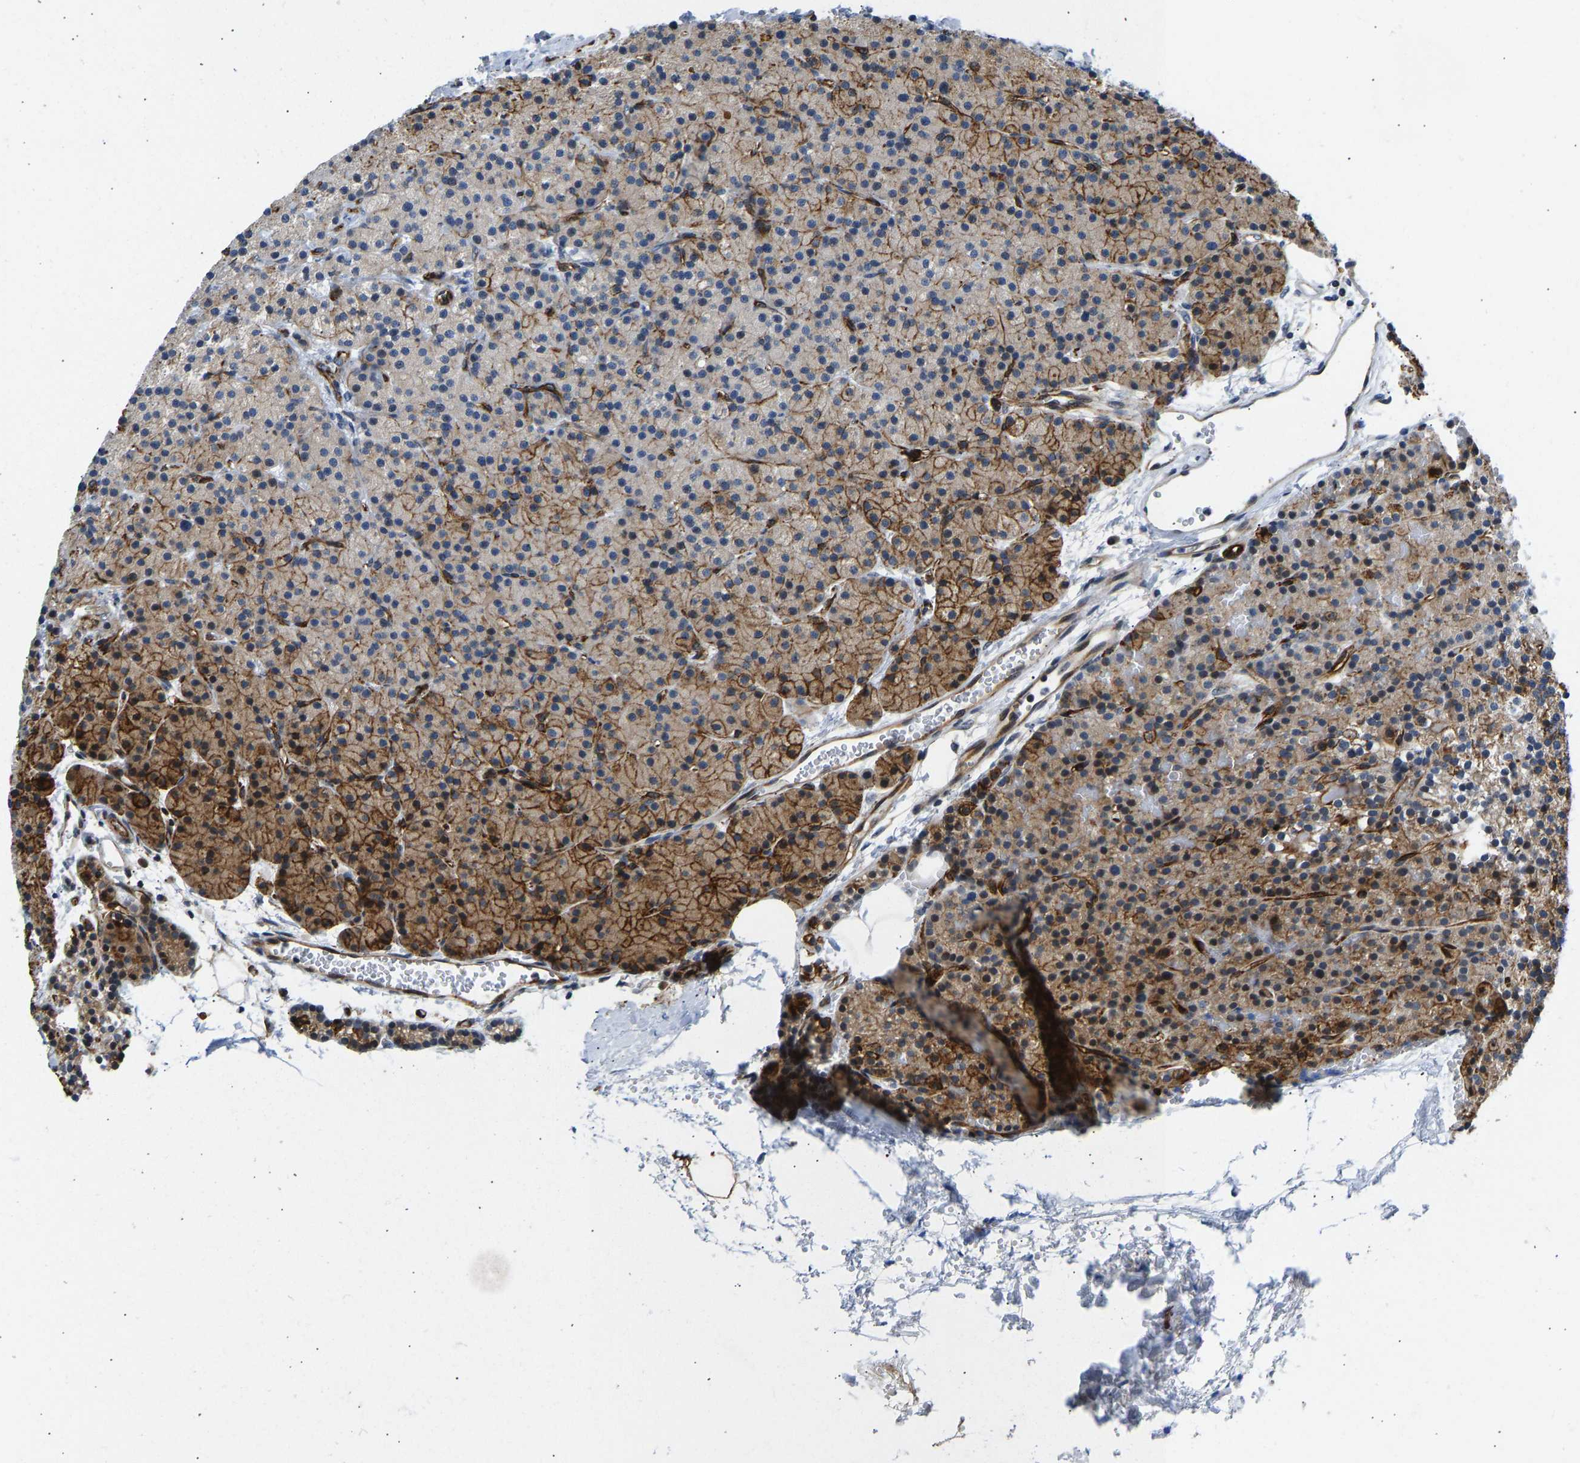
{"staining": {"intensity": "moderate", "quantity": ">75%", "location": "cytoplasmic/membranous"}, "tissue": "parathyroid gland", "cell_type": "Glandular cells", "image_type": "normal", "snomed": [{"axis": "morphology", "description": "Normal tissue, NOS"}, {"axis": "morphology", "description": "Adenoma, NOS"}, {"axis": "topography", "description": "Parathyroid gland"}], "caption": "IHC micrograph of unremarkable parathyroid gland: human parathyroid gland stained using immunohistochemistry (IHC) reveals medium levels of moderate protein expression localized specifically in the cytoplasmic/membranous of glandular cells, appearing as a cytoplasmic/membranous brown color.", "gene": "RESF1", "patient": {"sex": "male", "age": 75}}